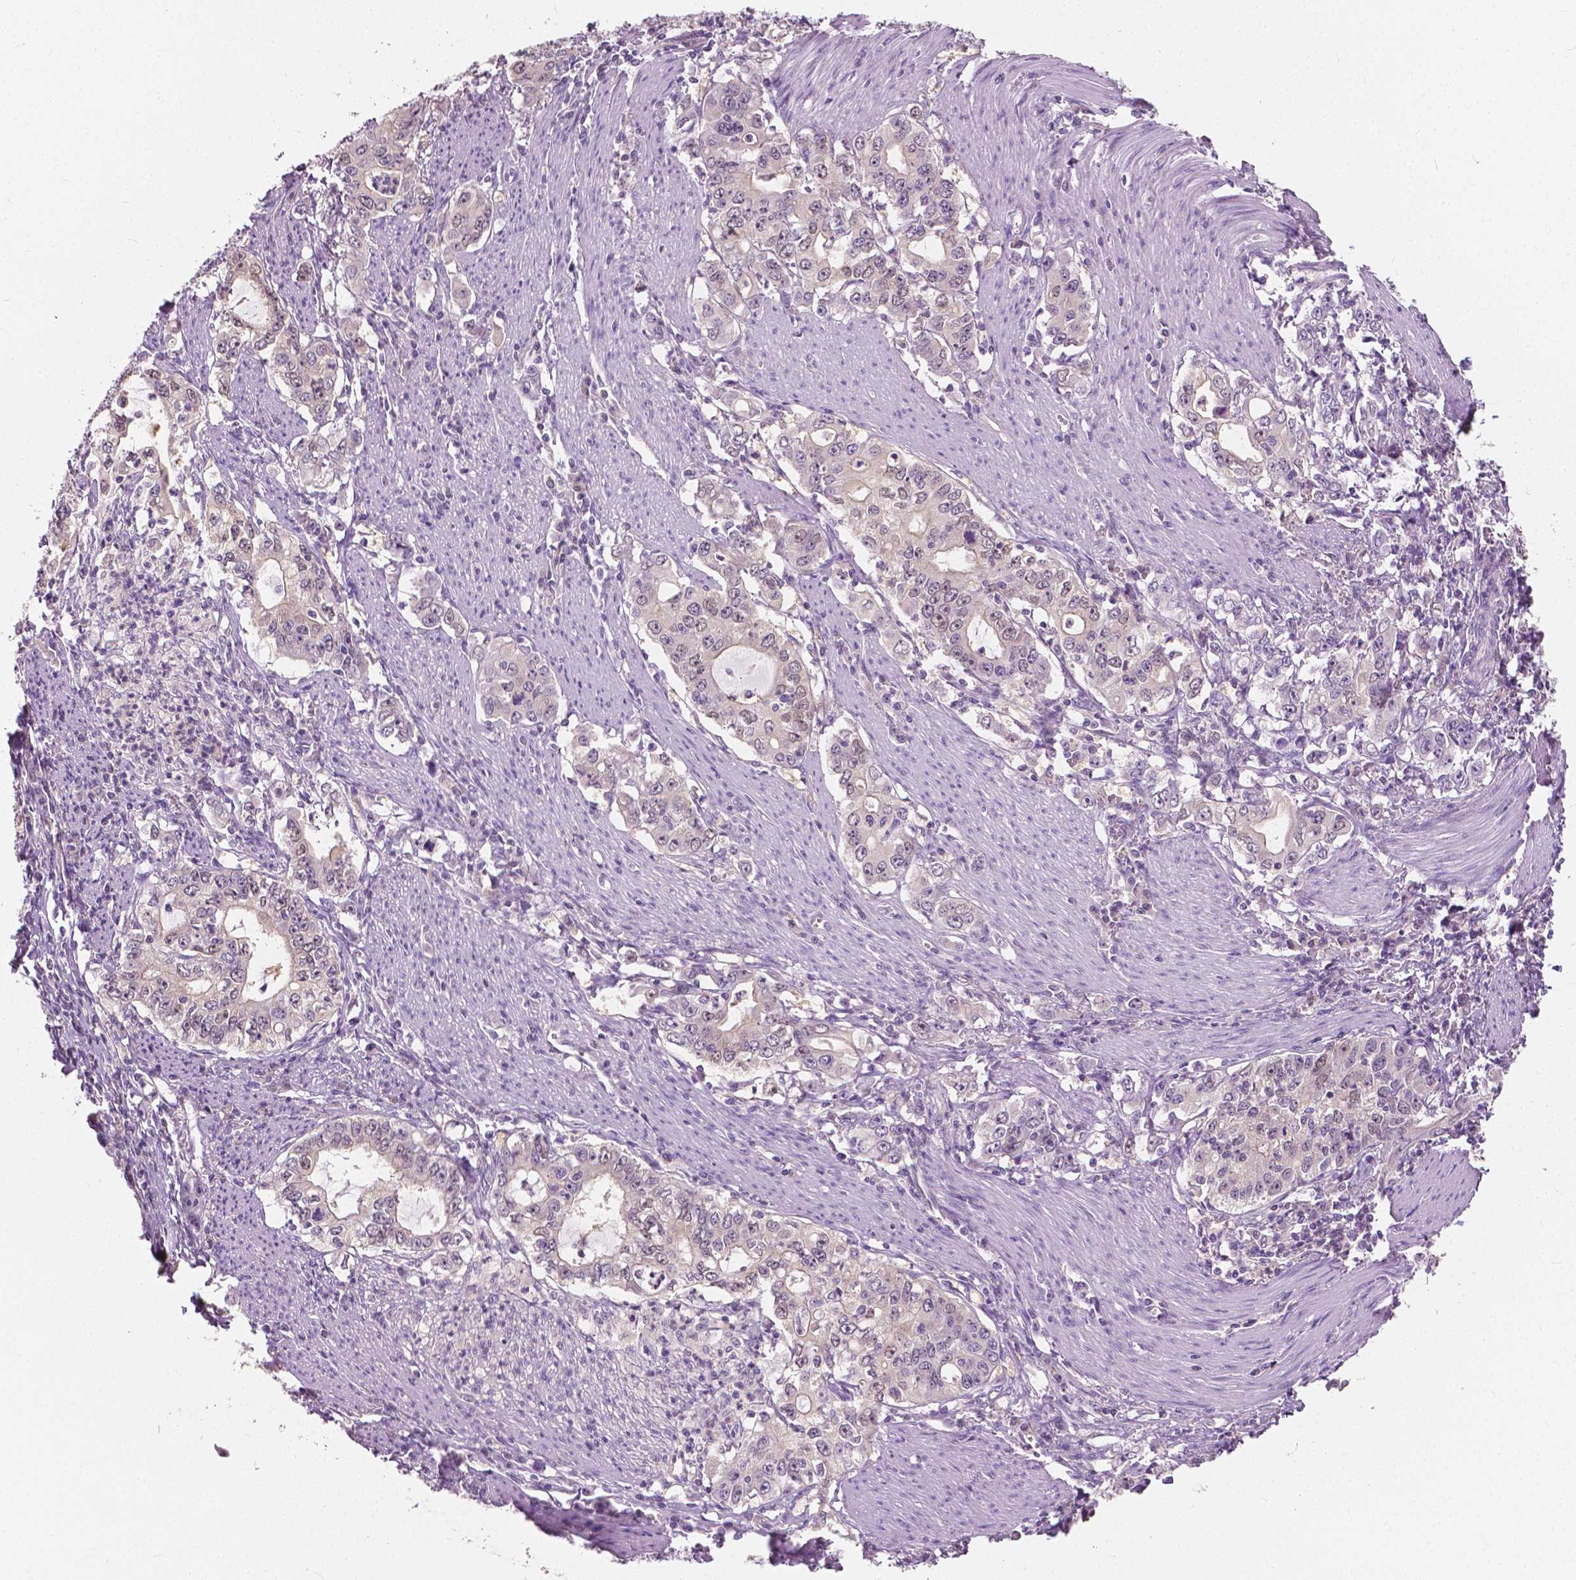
{"staining": {"intensity": "negative", "quantity": "none", "location": "none"}, "tissue": "stomach cancer", "cell_type": "Tumor cells", "image_type": "cancer", "snomed": [{"axis": "morphology", "description": "Adenocarcinoma, NOS"}, {"axis": "topography", "description": "Stomach, lower"}], "caption": "Photomicrograph shows no protein staining in tumor cells of stomach adenocarcinoma tissue. (Immunohistochemistry (ihc), brightfield microscopy, high magnification).", "gene": "TKFC", "patient": {"sex": "female", "age": 72}}